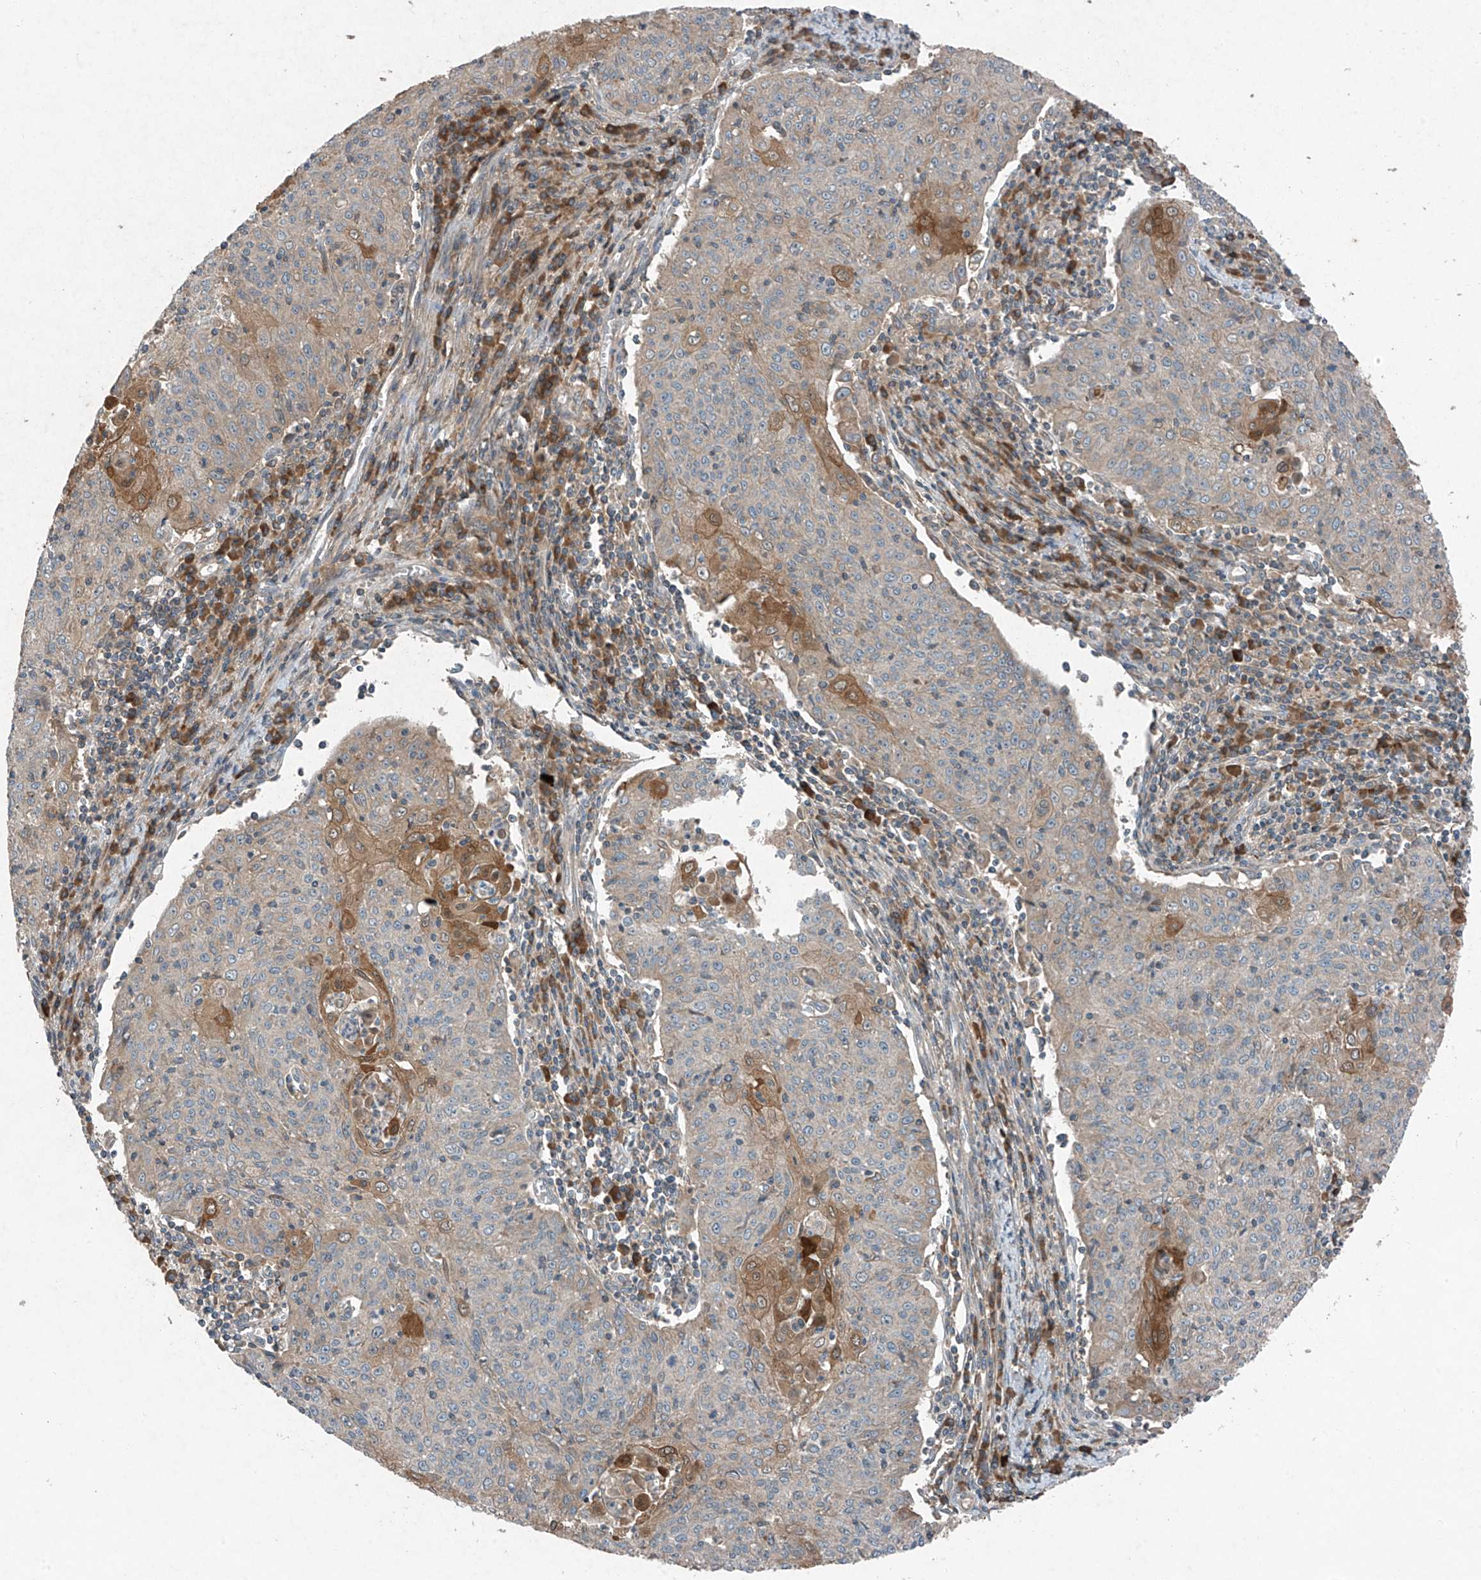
{"staining": {"intensity": "moderate", "quantity": "<25%", "location": "cytoplasmic/membranous"}, "tissue": "cervical cancer", "cell_type": "Tumor cells", "image_type": "cancer", "snomed": [{"axis": "morphology", "description": "Squamous cell carcinoma, NOS"}, {"axis": "topography", "description": "Cervix"}], "caption": "Cervical cancer stained with a brown dye exhibits moderate cytoplasmic/membranous positive staining in about <25% of tumor cells.", "gene": "FOXRED2", "patient": {"sex": "female", "age": 48}}